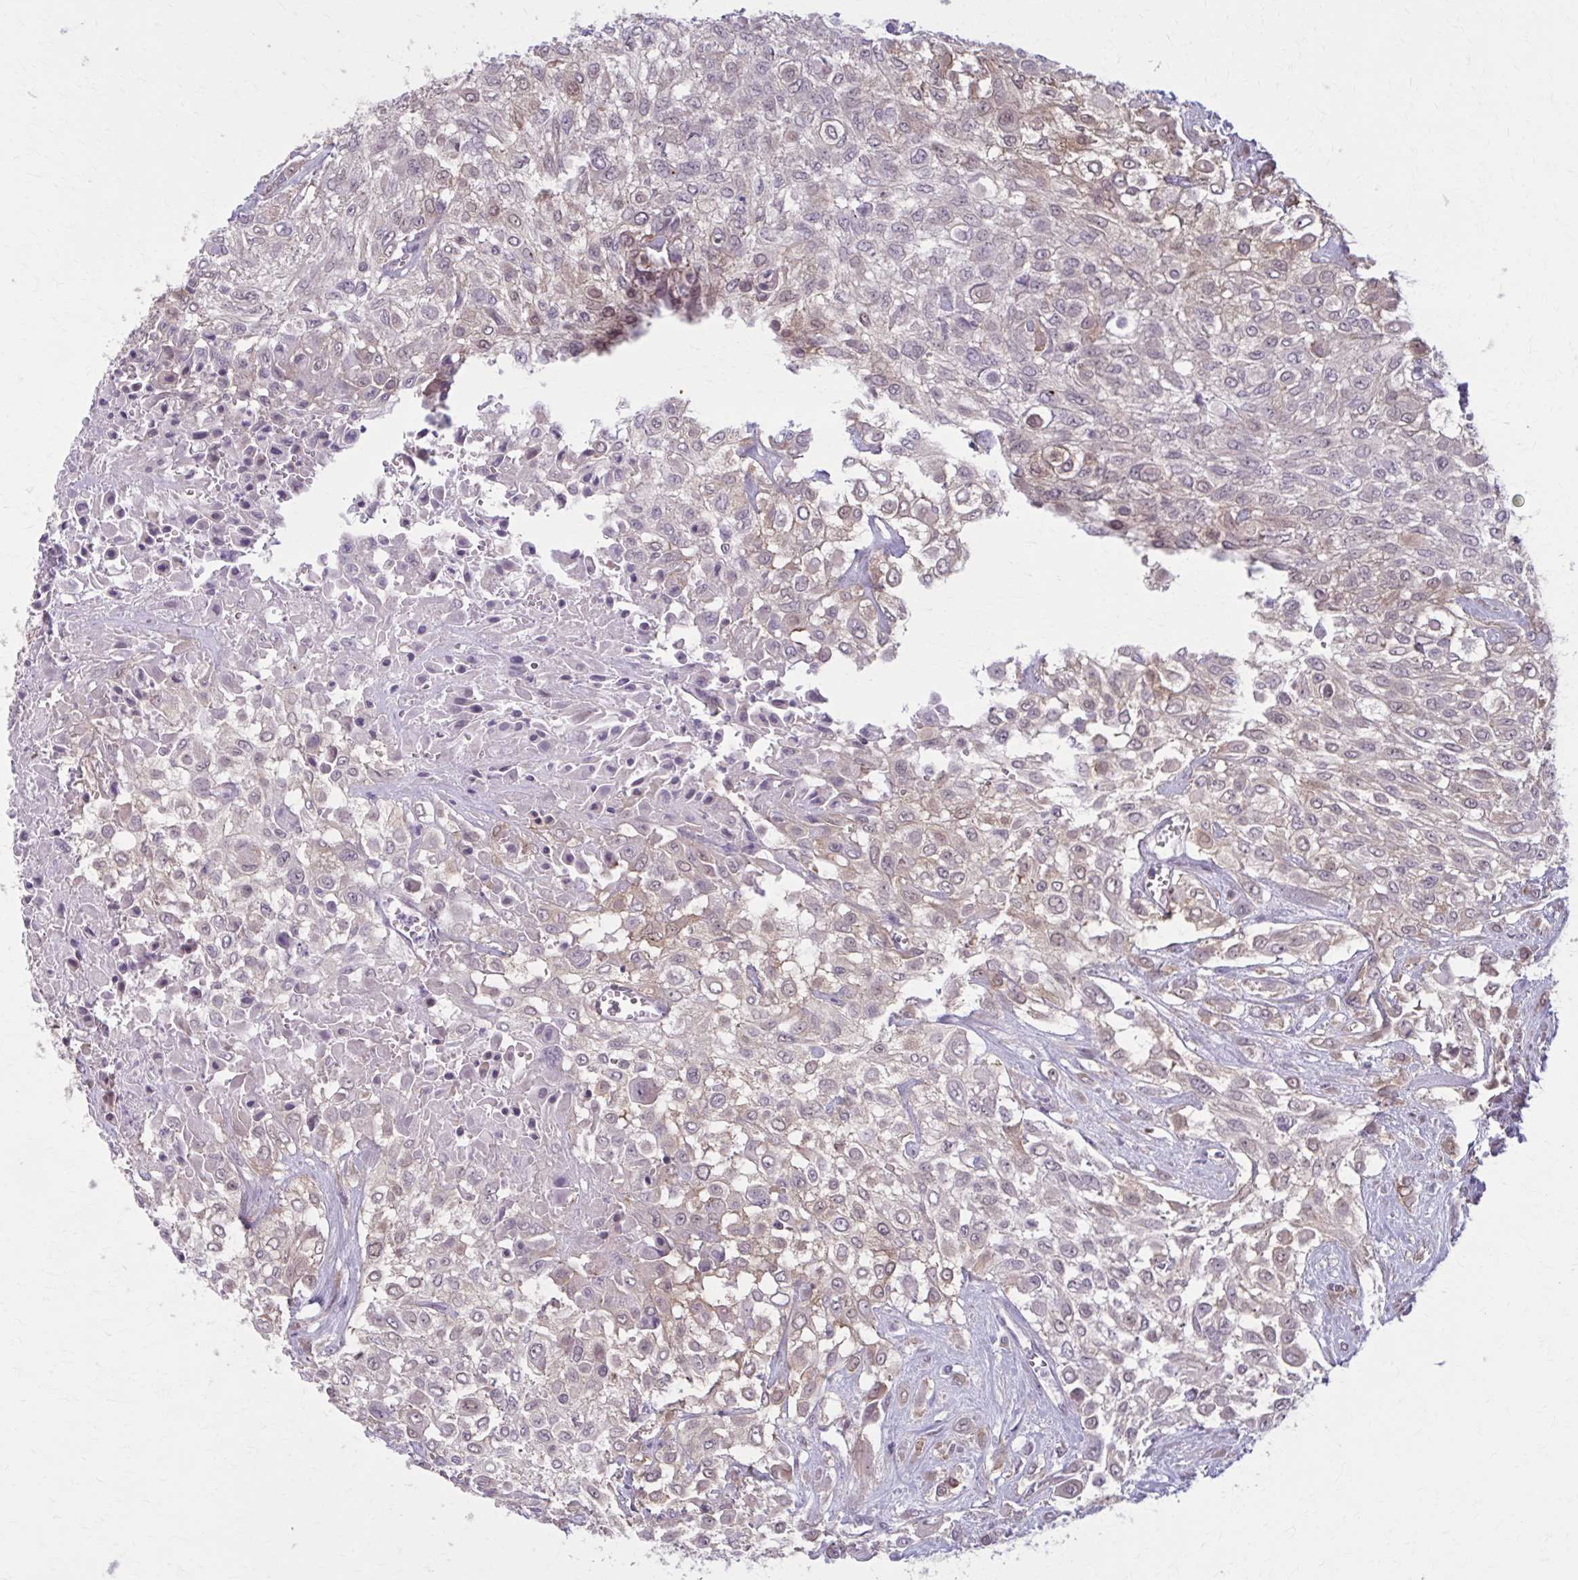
{"staining": {"intensity": "weak", "quantity": ">75%", "location": "cytoplasmic/membranous"}, "tissue": "urothelial cancer", "cell_type": "Tumor cells", "image_type": "cancer", "snomed": [{"axis": "morphology", "description": "Urothelial carcinoma, High grade"}, {"axis": "topography", "description": "Urinary bladder"}], "caption": "This image exhibits urothelial carcinoma (high-grade) stained with immunohistochemistry (IHC) to label a protein in brown. The cytoplasmic/membranous of tumor cells show weak positivity for the protein. Nuclei are counter-stained blue.", "gene": "NUMBL", "patient": {"sex": "male", "age": 57}}